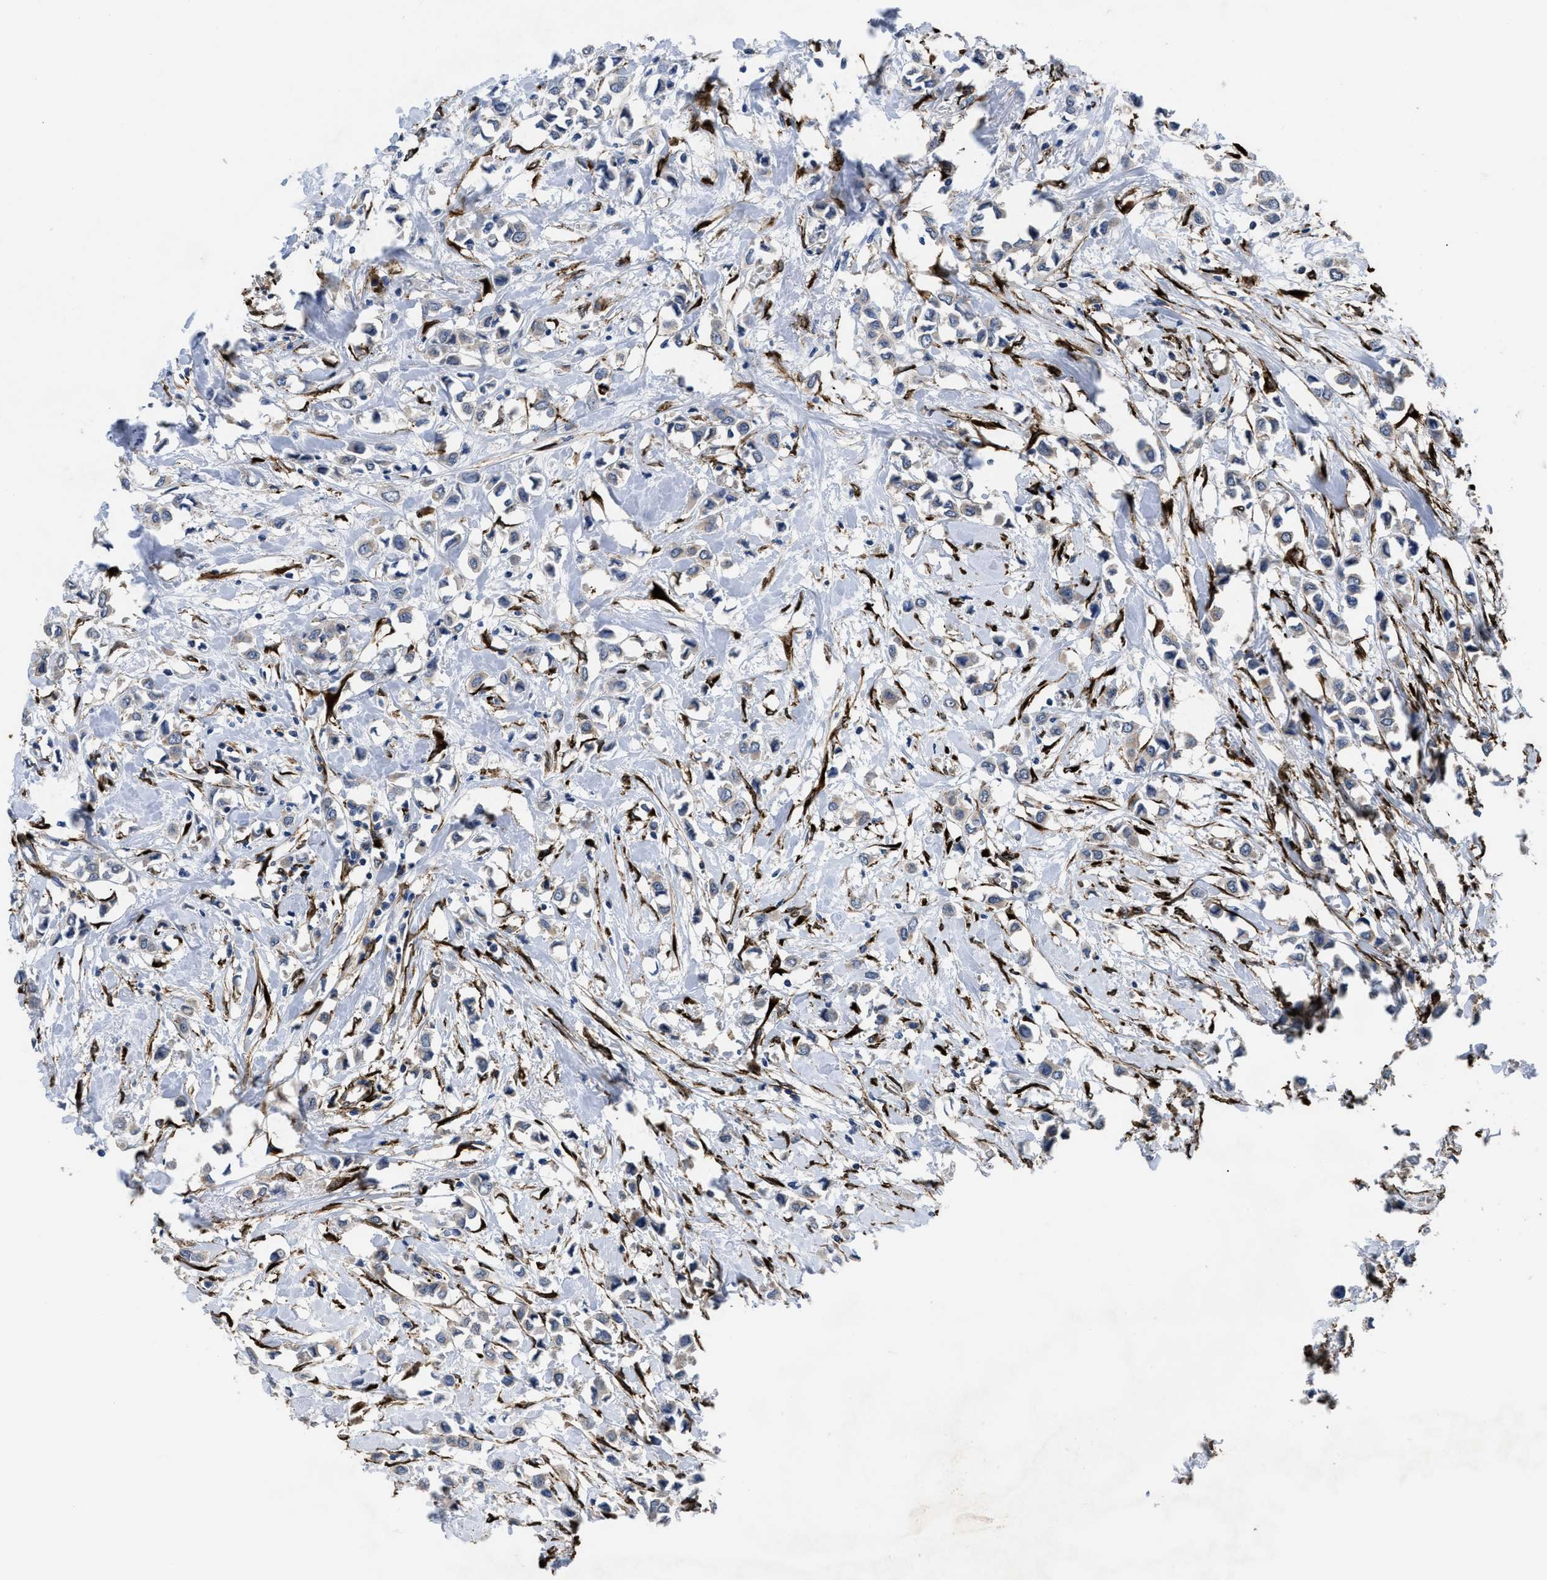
{"staining": {"intensity": "negative", "quantity": "none", "location": "none"}, "tissue": "breast cancer", "cell_type": "Tumor cells", "image_type": "cancer", "snomed": [{"axis": "morphology", "description": "Lobular carcinoma"}, {"axis": "topography", "description": "Breast"}], "caption": "The immunohistochemistry (IHC) micrograph has no significant staining in tumor cells of breast cancer tissue.", "gene": "SQLE", "patient": {"sex": "female", "age": 51}}